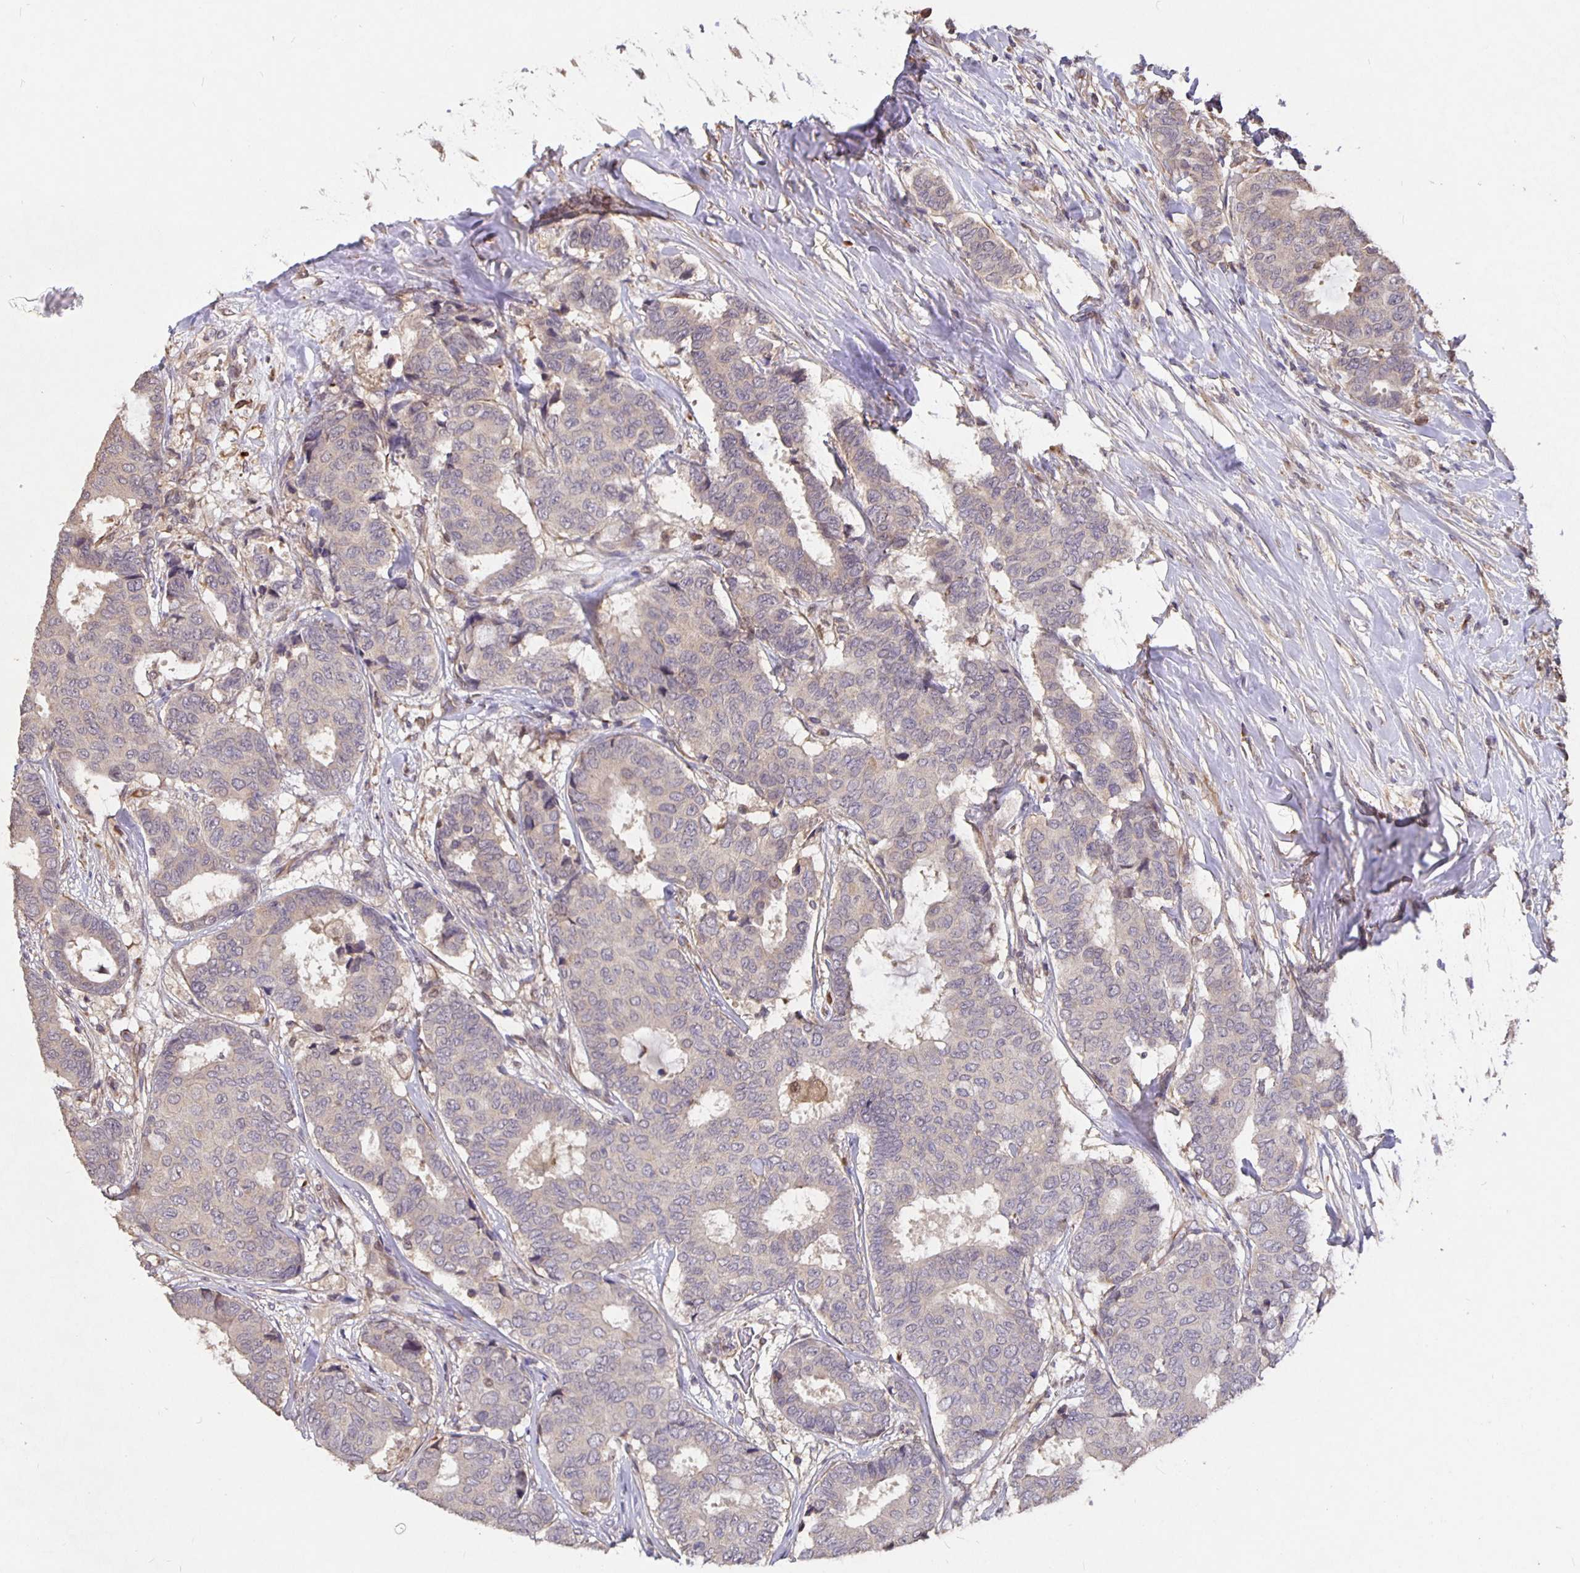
{"staining": {"intensity": "weak", "quantity": "<25%", "location": "cytoplasmic/membranous"}, "tissue": "breast cancer", "cell_type": "Tumor cells", "image_type": "cancer", "snomed": [{"axis": "morphology", "description": "Duct carcinoma"}, {"axis": "topography", "description": "Breast"}], "caption": "IHC histopathology image of neoplastic tissue: intraductal carcinoma (breast) stained with DAB (3,3'-diaminobenzidine) displays no significant protein positivity in tumor cells. The staining was performed using DAB (3,3'-diaminobenzidine) to visualize the protein expression in brown, while the nuclei were stained in blue with hematoxylin (Magnification: 20x).", "gene": "NOG", "patient": {"sex": "female", "age": 75}}